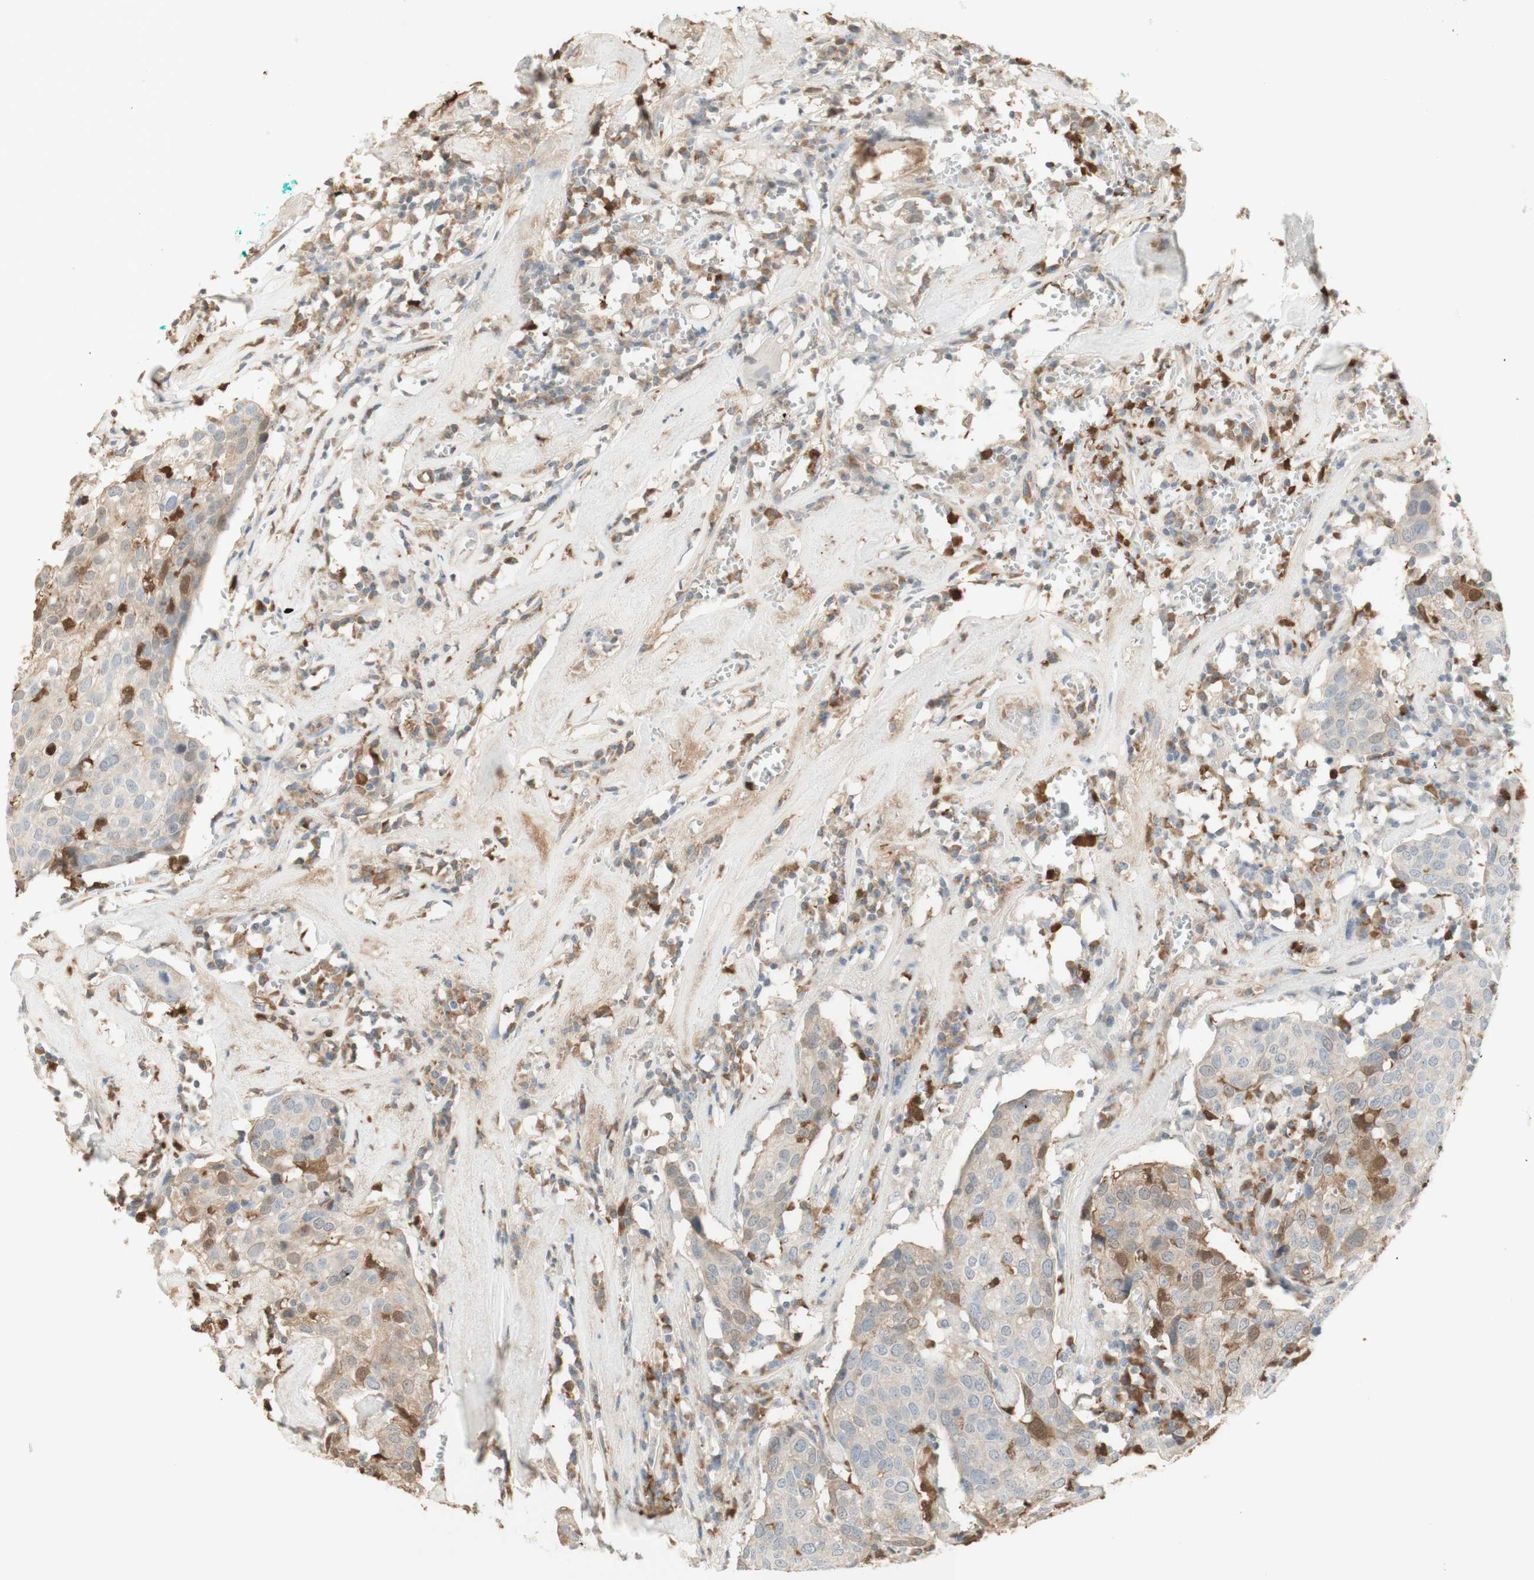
{"staining": {"intensity": "moderate", "quantity": "<25%", "location": "cytoplasmic/membranous,nuclear"}, "tissue": "head and neck cancer", "cell_type": "Tumor cells", "image_type": "cancer", "snomed": [{"axis": "morphology", "description": "Adenocarcinoma, NOS"}, {"axis": "topography", "description": "Salivary gland"}, {"axis": "topography", "description": "Head-Neck"}], "caption": "The immunohistochemical stain highlights moderate cytoplasmic/membranous and nuclear positivity in tumor cells of adenocarcinoma (head and neck) tissue. The protein is stained brown, and the nuclei are stained in blue (DAB IHC with brightfield microscopy, high magnification).", "gene": "NID1", "patient": {"sex": "female", "age": 65}}